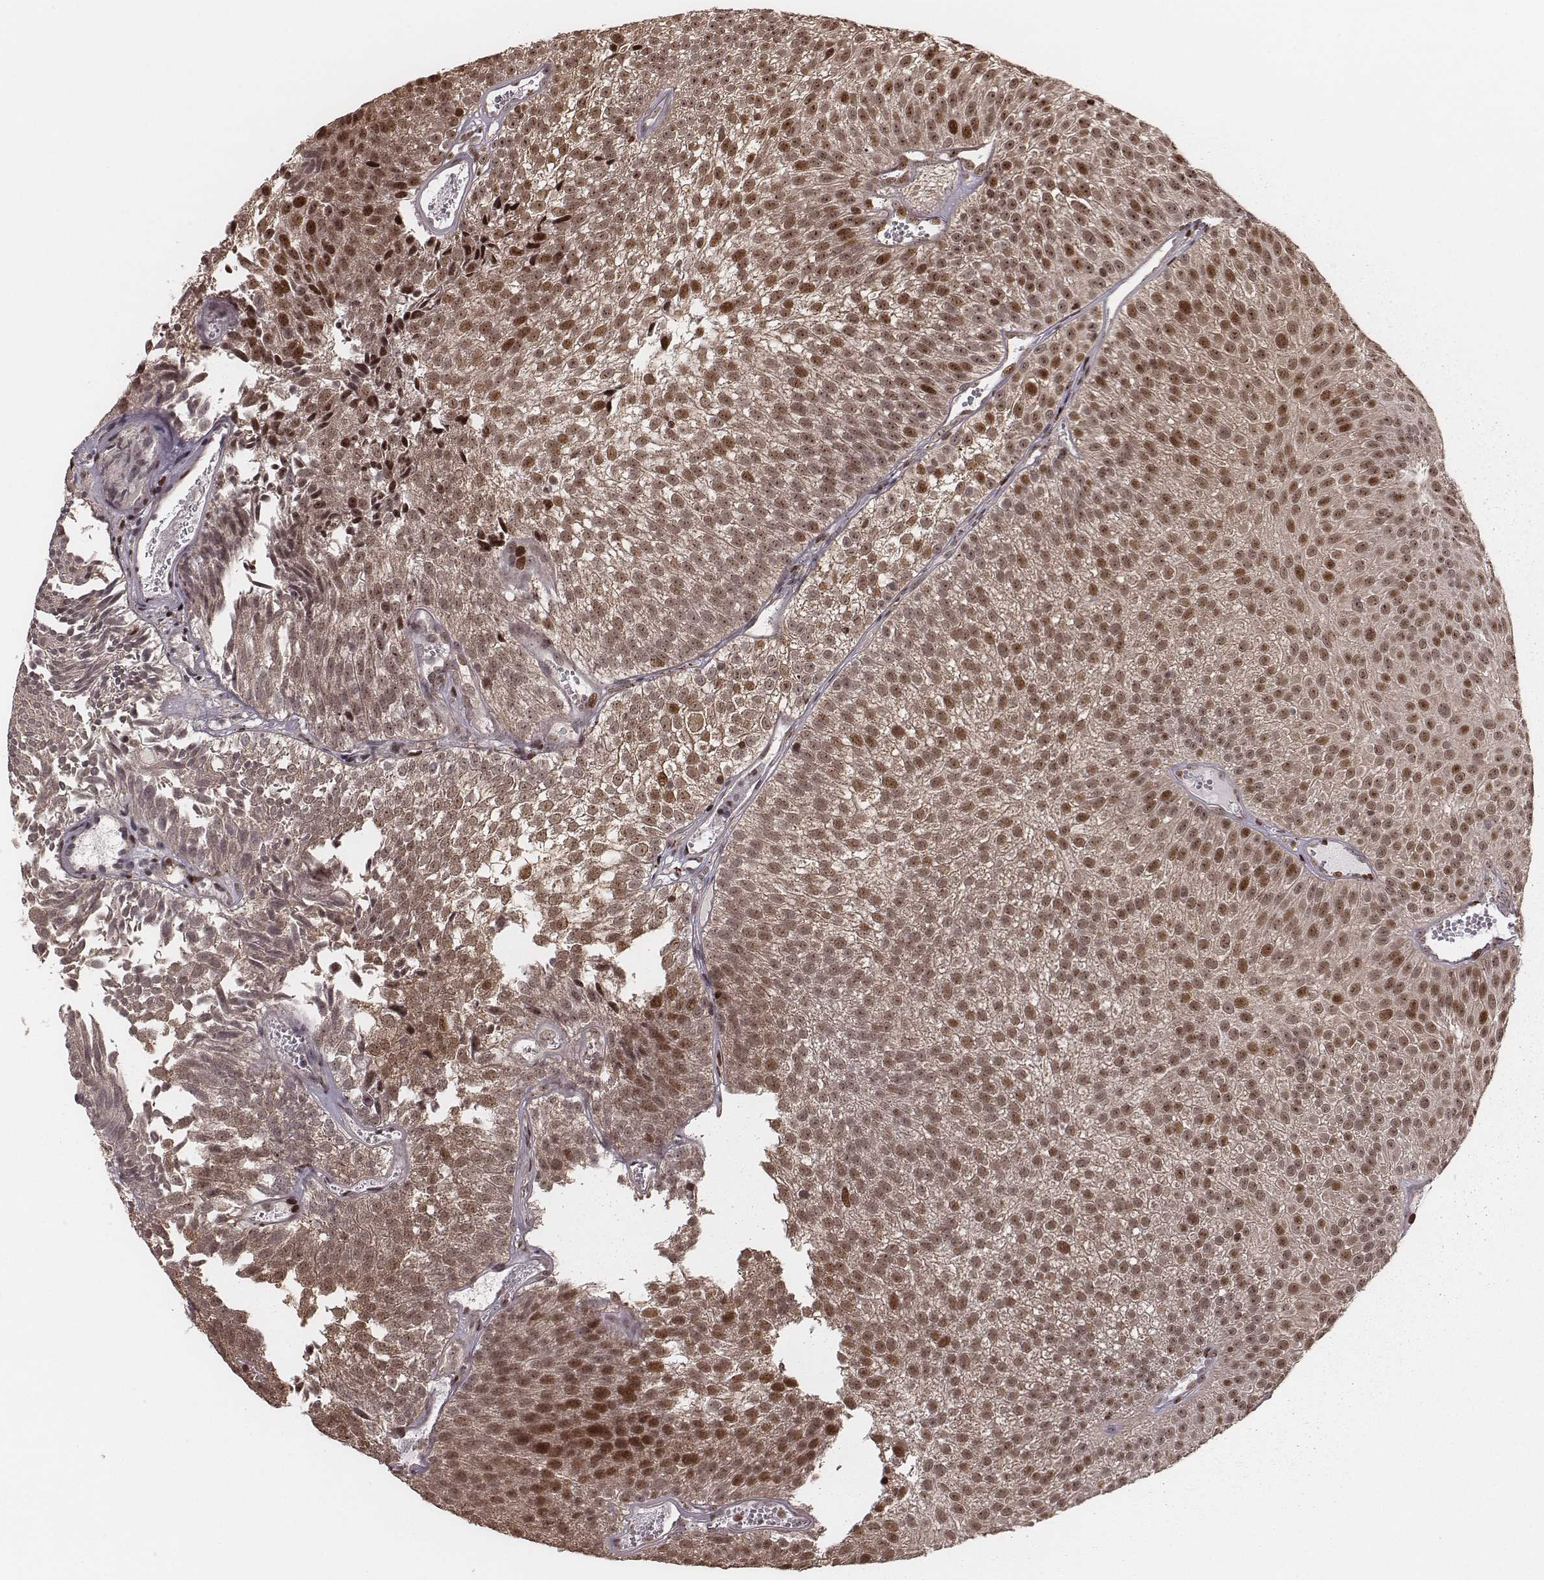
{"staining": {"intensity": "moderate", "quantity": ">75%", "location": "cytoplasmic/membranous,nuclear"}, "tissue": "urothelial cancer", "cell_type": "Tumor cells", "image_type": "cancer", "snomed": [{"axis": "morphology", "description": "Urothelial carcinoma, Low grade"}, {"axis": "topography", "description": "Urinary bladder"}], "caption": "High-power microscopy captured an immunohistochemistry (IHC) micrograph of urothelial carcinoma (low-grade), revealing moderate cytoplasmic/membranous and nuclear staining in approximately >75% of tumor cells. The protein of interest is stained brown, and the nuclei are stained in blue (DAB (3,3'-diaminobenzidine) IHC with brightfield microscopy, high magnification).", "gene": "VRK3", "patient": {"sex": "male", "age": 52}}